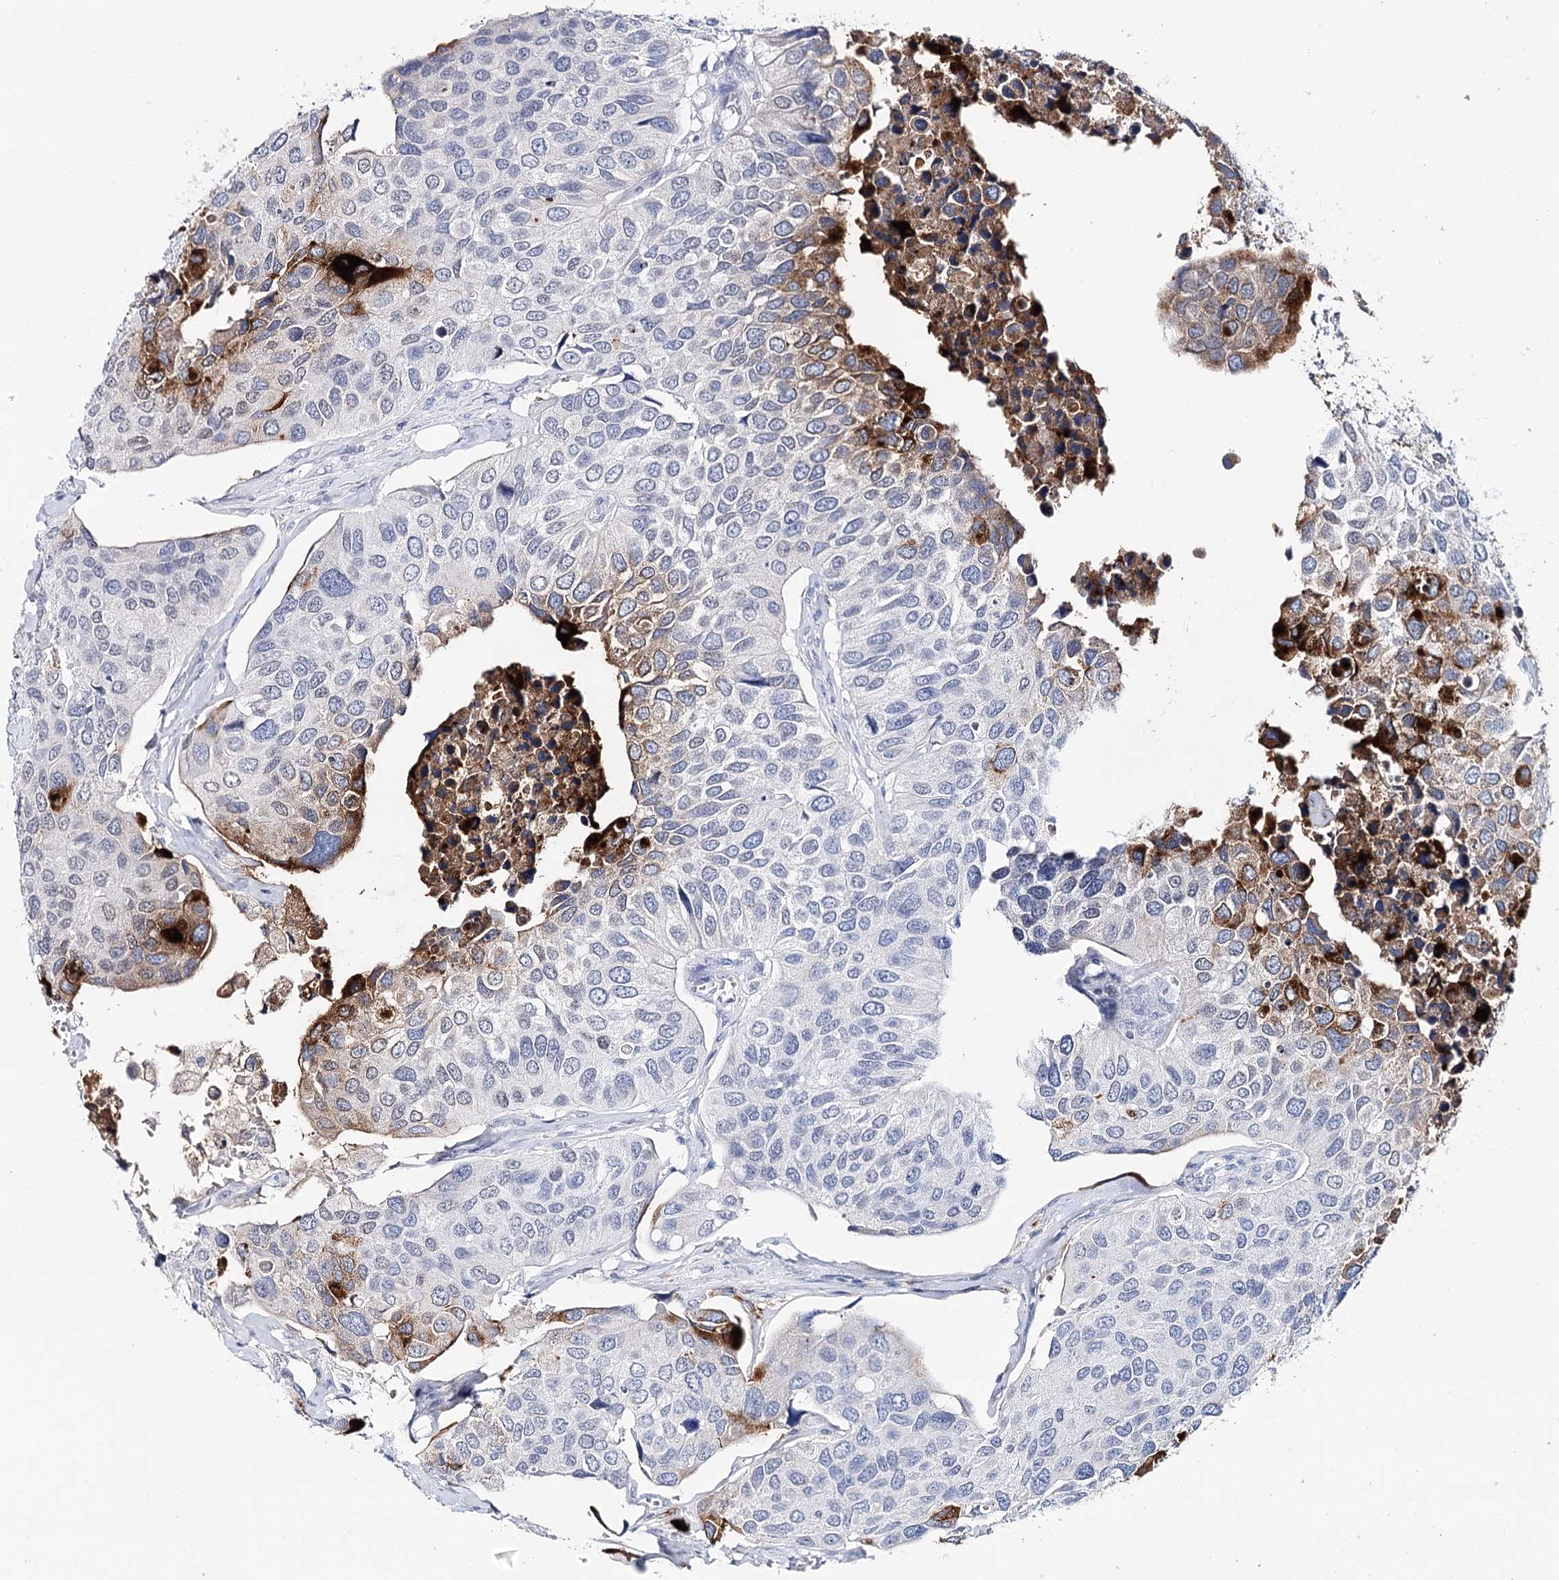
{"staining": {"intensity": "strong", "quantity": "<25%", "location": "cytoplasmic/membranous"}, "tissue": "urothelial cancer", "cell_type": "Tumor cells", "image_type": "cancer", "snomed": [{"axis": "morphology", "description": "Urothelial carcinoma, High grade"}, {"axis": "topography", "description": "Urinary bladder"}], "caption": "Immunohistochemical staining of human urothelial carcinoma (high-grade) displays medium levels of strong cytoplasmic/membranous protein staining in approximately <25% of tumor cells.", "gene": "CEACAM8", "patient": {"sex": "male", "age": 74}}